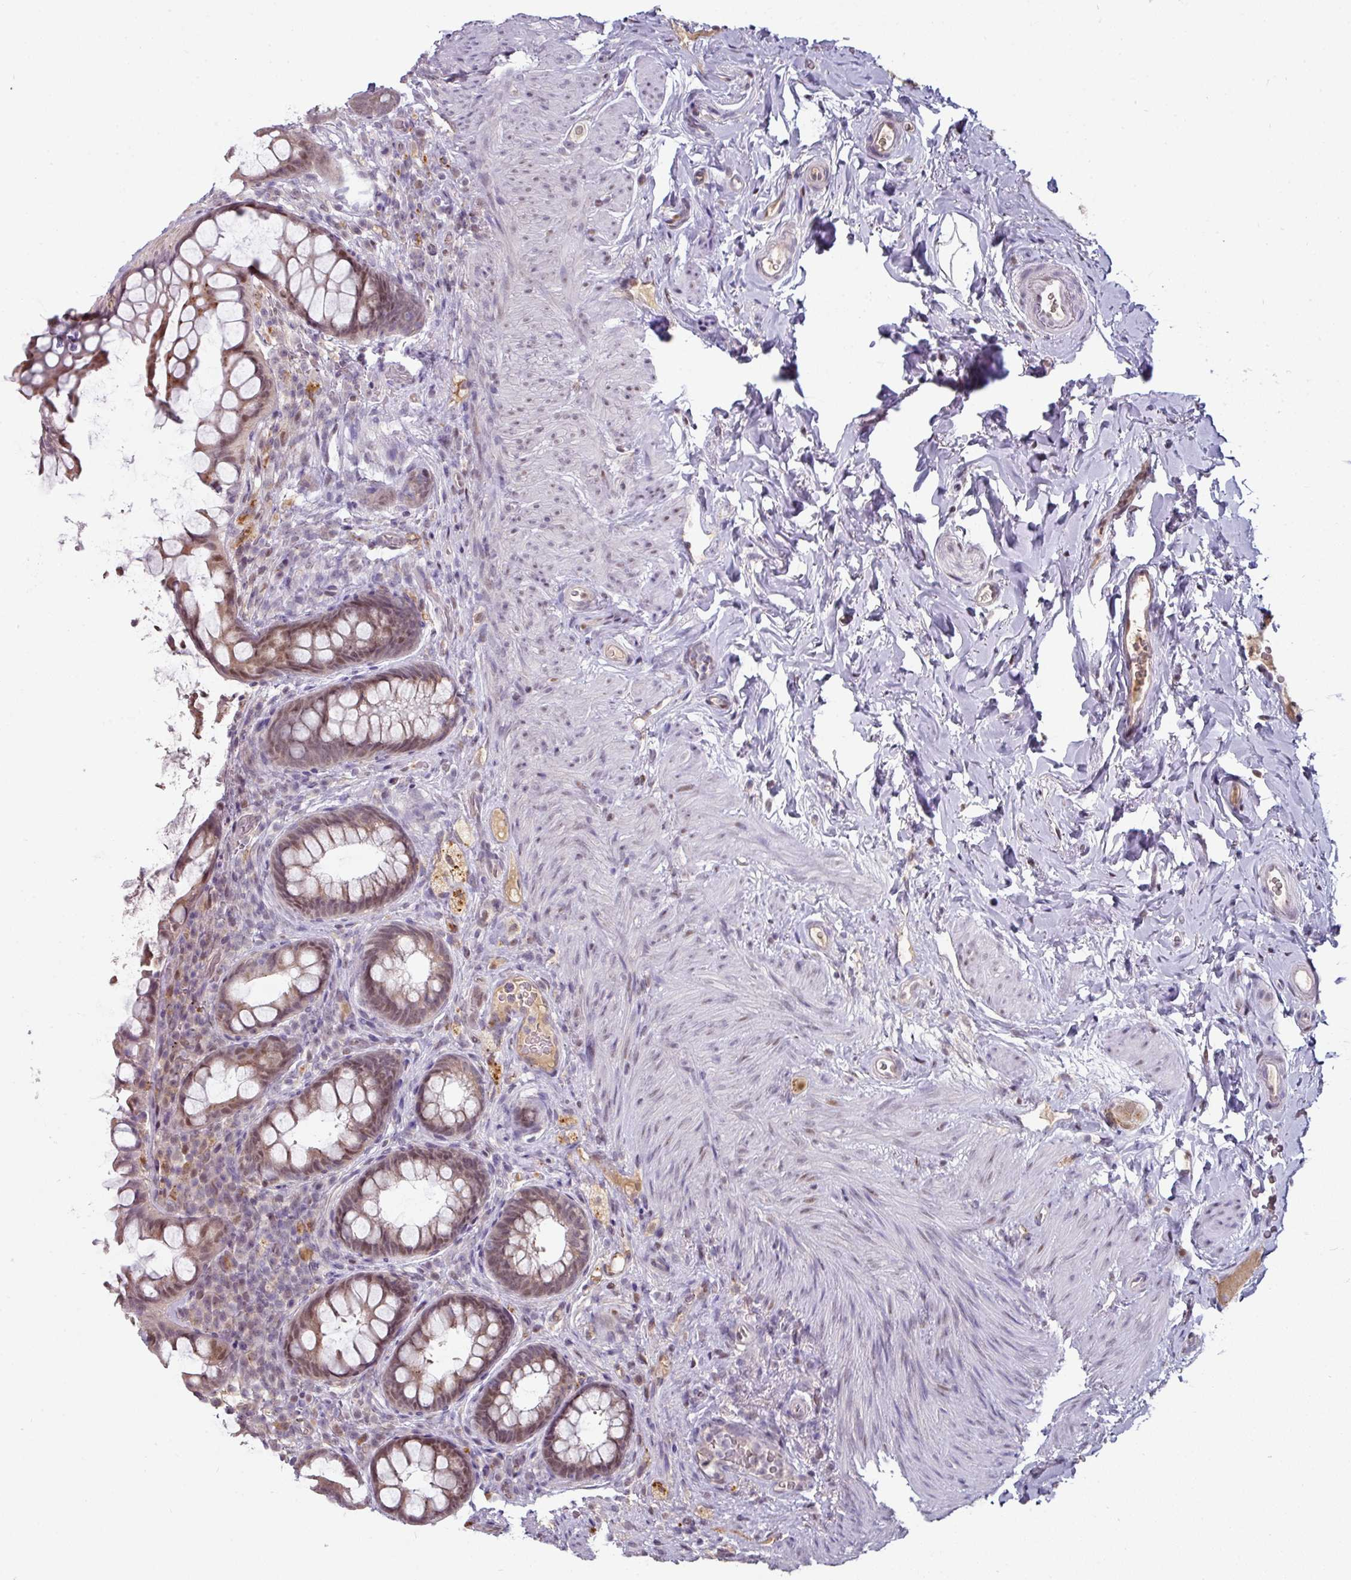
{"staining": {"intensity": "moderate", "quantity": ">75%", "location": "cytoplasmic/membranous,nuclear"}, "tissue": "rectum", "cell_type": "Glandular cells", "image_type": "normal", "snomed": [{"axis": "morphology", "description": "Normal tissue, NOS"}, {"axis": "topography", "description": "Rectum"}, {"axis": "topography", "description": "Peripheral nerve tissue"}], "caption": "Immunohistochemistry of benign human rectum demonstrates medium levels of moderate cytoplasmic/membranous,nuclear expression in about >75% of glandular cells.", "gene": "SWSAP1", "patient": {"sex": "female", "age": 69}}